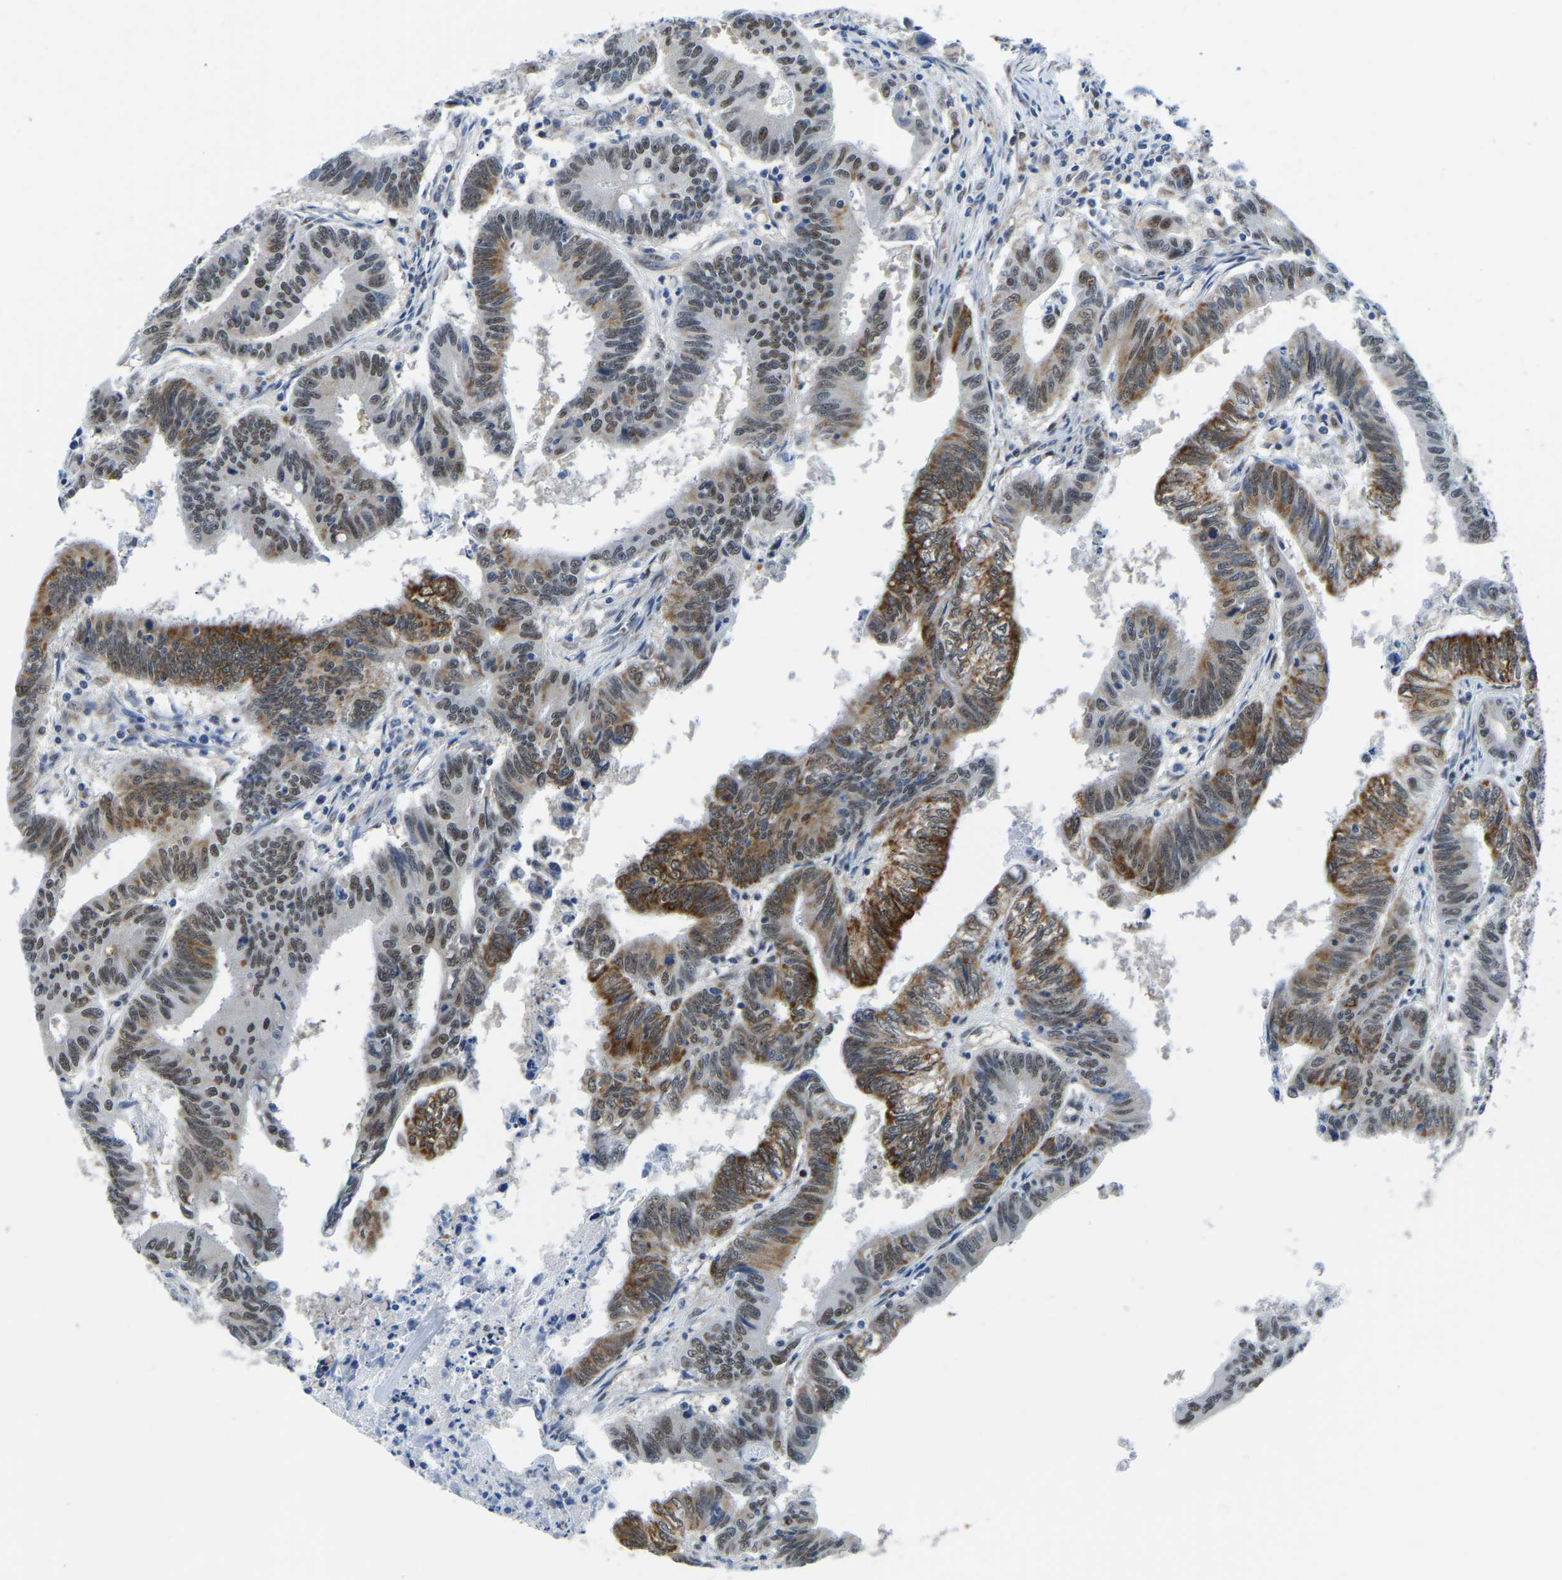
{"staining": {"intensity": "moderate", "quantity": ">75%", "location": "cytoplasmic/membranous,nuclear"}, "tissue": "colorectal cancer", "cell_type": "Tumor cells", "image_type": "cancer", "snomed": [{"axis": "morphology", "description": "Adenocarcinoma, NOS"}, {"axis": "topography", "description": "Colon"}], "caption": "A brown stain labels moderate cytoplasmic/membranous and nuclear staining of a protein in human adenocarcinoma (colorectal) tumor cells. The staining was performed using DAB, with brown indicating positive protein expression. Nuclei are stained blue with hematoxylin.", "gene": "BNIP3L", "patient": {"sex": "male", "age": 45}}